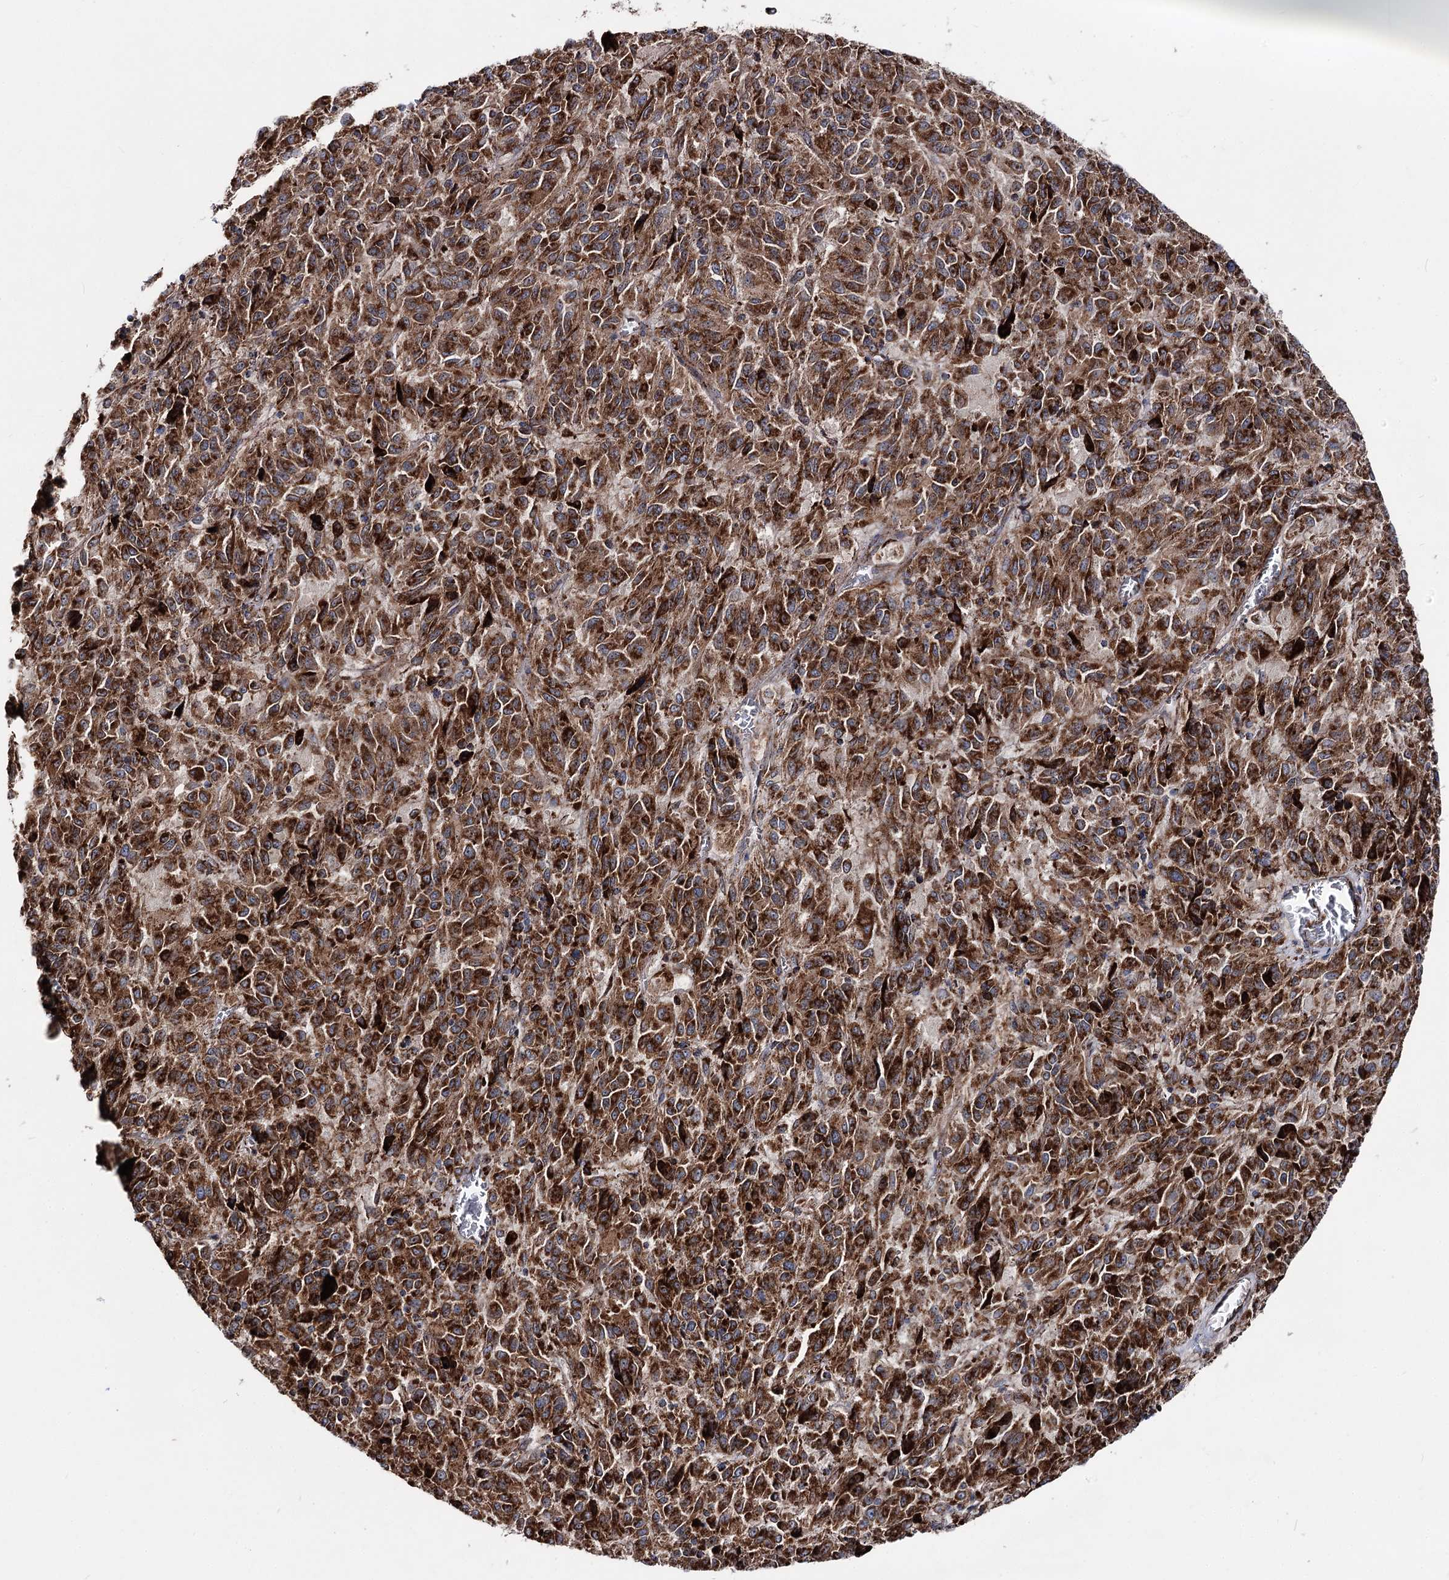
{"staining": {"intensity": "strong", "quantity": ">75%", "location": "cytoplasmic/membranous"}, "tissue": "melanoma", "cell_type": "Tumor cells", "image_type": "cancer", "snomed": [{"axis": "morphology", "description": "Malignant melanoma, Metastatic site"}, {"axis": "topography", "description": "Lung"}], "caption": "Malignant melanoma (metastatic site) stained with a brown dye demonstrates strong cytoplasmic/membranous positive positivity in approximately >75% of tumor cells.", "gene": "MSANTD2", "patient": {"sex": "male", "age": 64}}